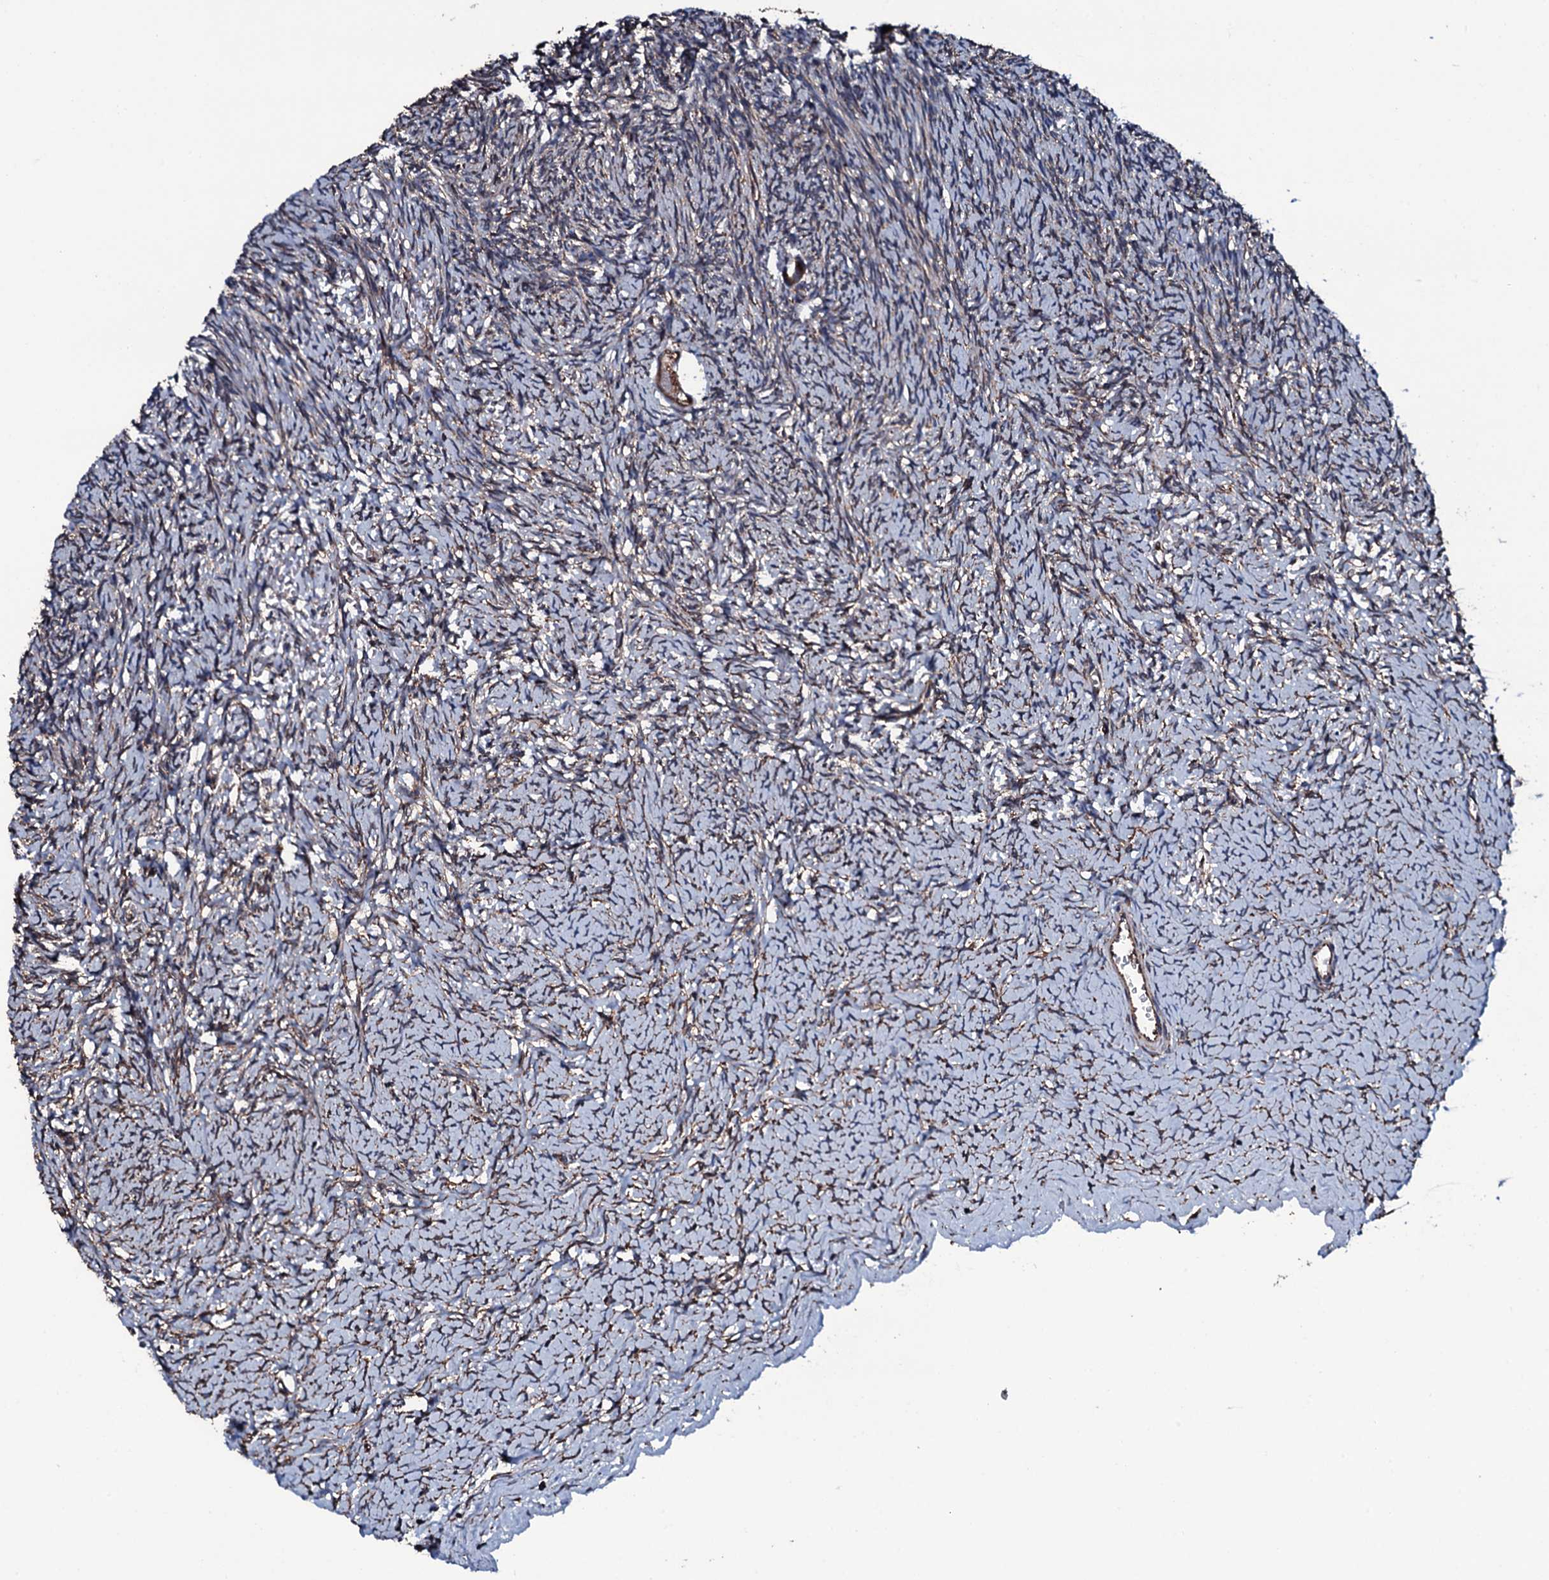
{"staining": {"intensity": "moderate", "quantity": ">75%", "location": "cytoplasmic/membranous"}, "tissue": "ovary", "cell_type": "Follicle cells", "image_type": "normal", "snomed": [{"axis": "morphology", "description": "Normal tissue, NOS"}, {"axis": "topography", "description": "Ovary"}], "caption": "Follicle cells exhibit moderate cytoplasmic/membranous staining in approximately >75% of cells in normal ovary.", "gene": "RAB12", "patient": {"sex": "female", "age": 39}}